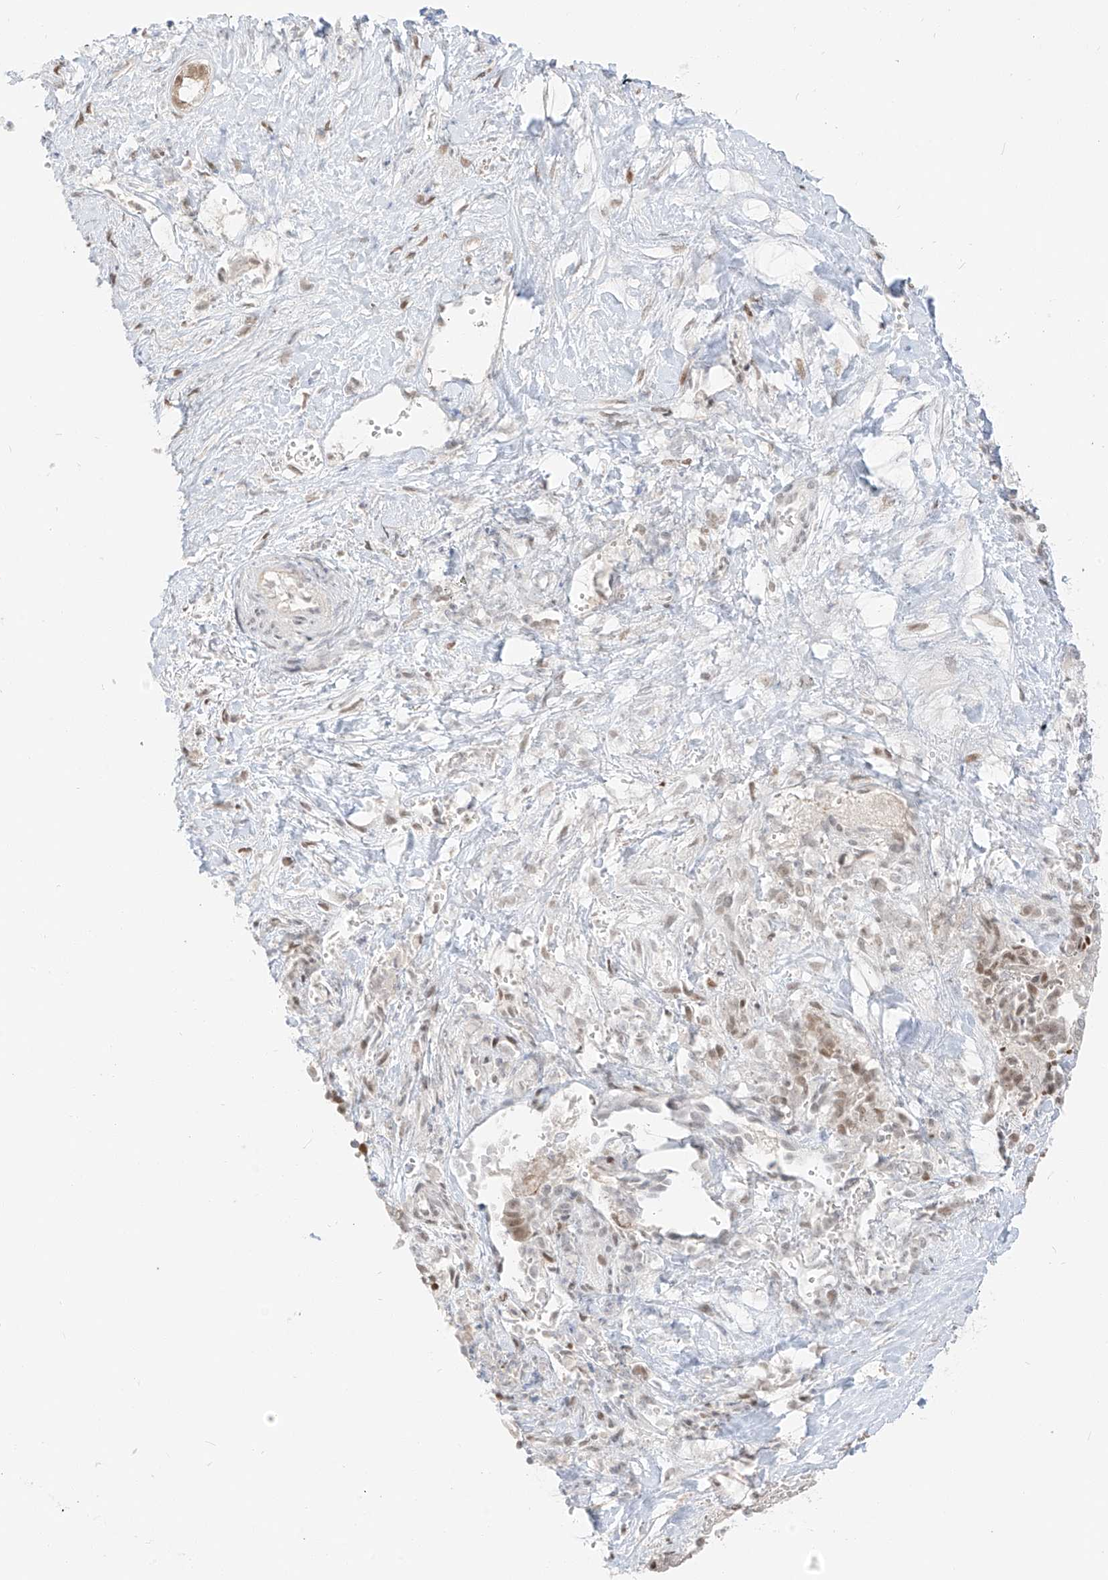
{"staining": {"intensity": "weak", "quantity": "25%-75%", "location": "nuclear"}, "tissue": "liver cancer", "cell_type": "Tumor cells", "image_type": "cancer", "snomed": [{"axis": "morphology", "description": "Cholangiocarcinoma"}, {"axis": "topography", "description": "Liver"}], "caption": "A high-resolution histopathology image shows immunohistochemistry staining of liver cancer (cholangiocarcinoma), which demonstrates weak nuclear staining in approximately 25%-75% of tumor cells. (DAB IHC, brown staining for protein, blue staining for nuclei).", "gene": "ZNF774", "patient": {"sex": "female", "age": 75}}